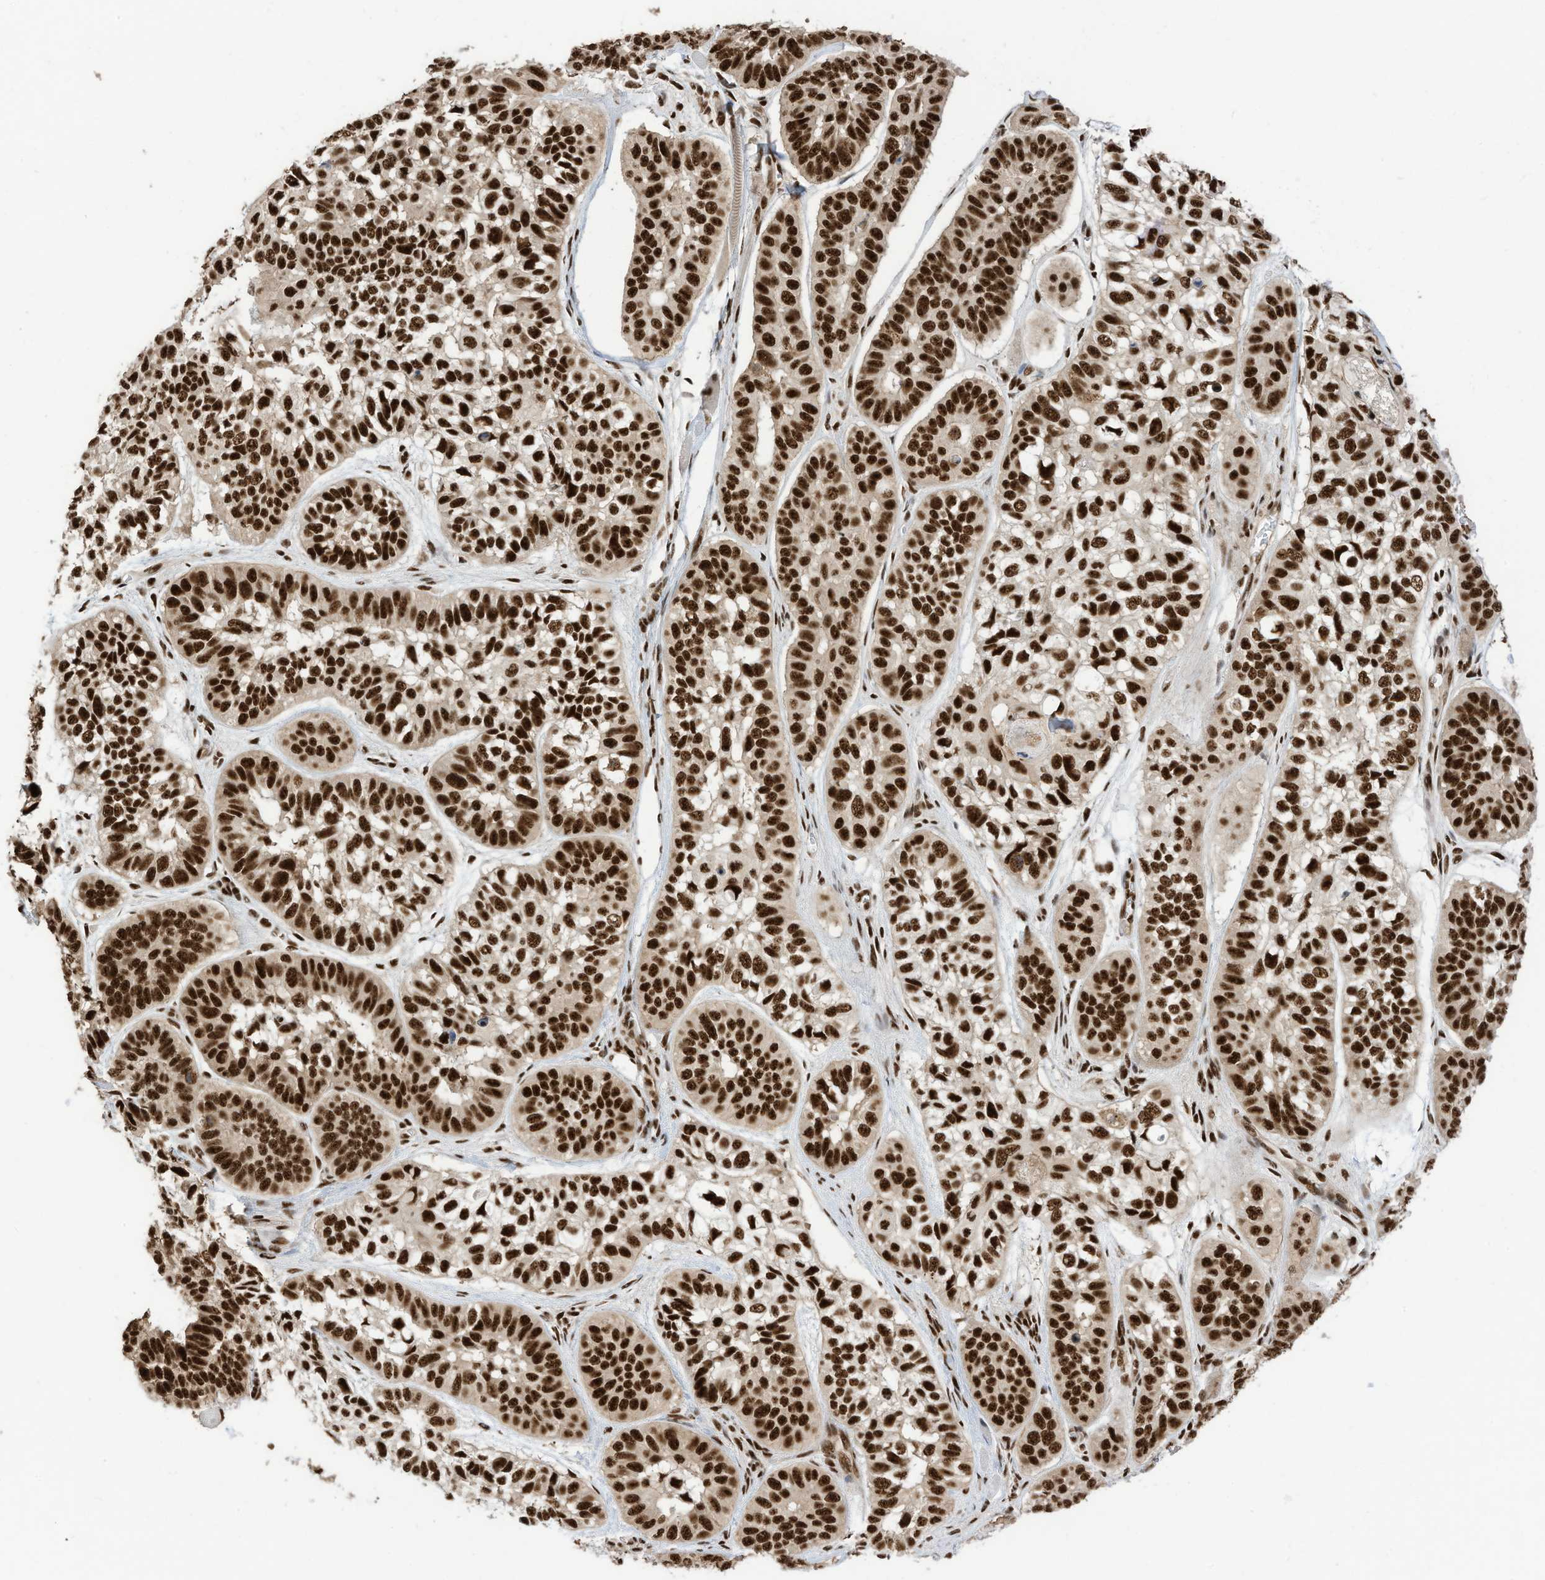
{"staining": {"intensity": "strong", "quantity": ">75%", "location": "nuclear"}, "tissue": "skin cancer", "cell_type": "Tumor cells", "image_type": "cancer", "snomed": [{"axis": "morphology", "description": "Basal cell carcinoma"}, {"axis": "topography", "description": "Skin"}], "caption": "Strong nuclear protein staining is appreciated in approximately >75% of tumor cells in skin cancer.", "gene": "SF3A3", "patient": {"sex": "male", "age": 62}}